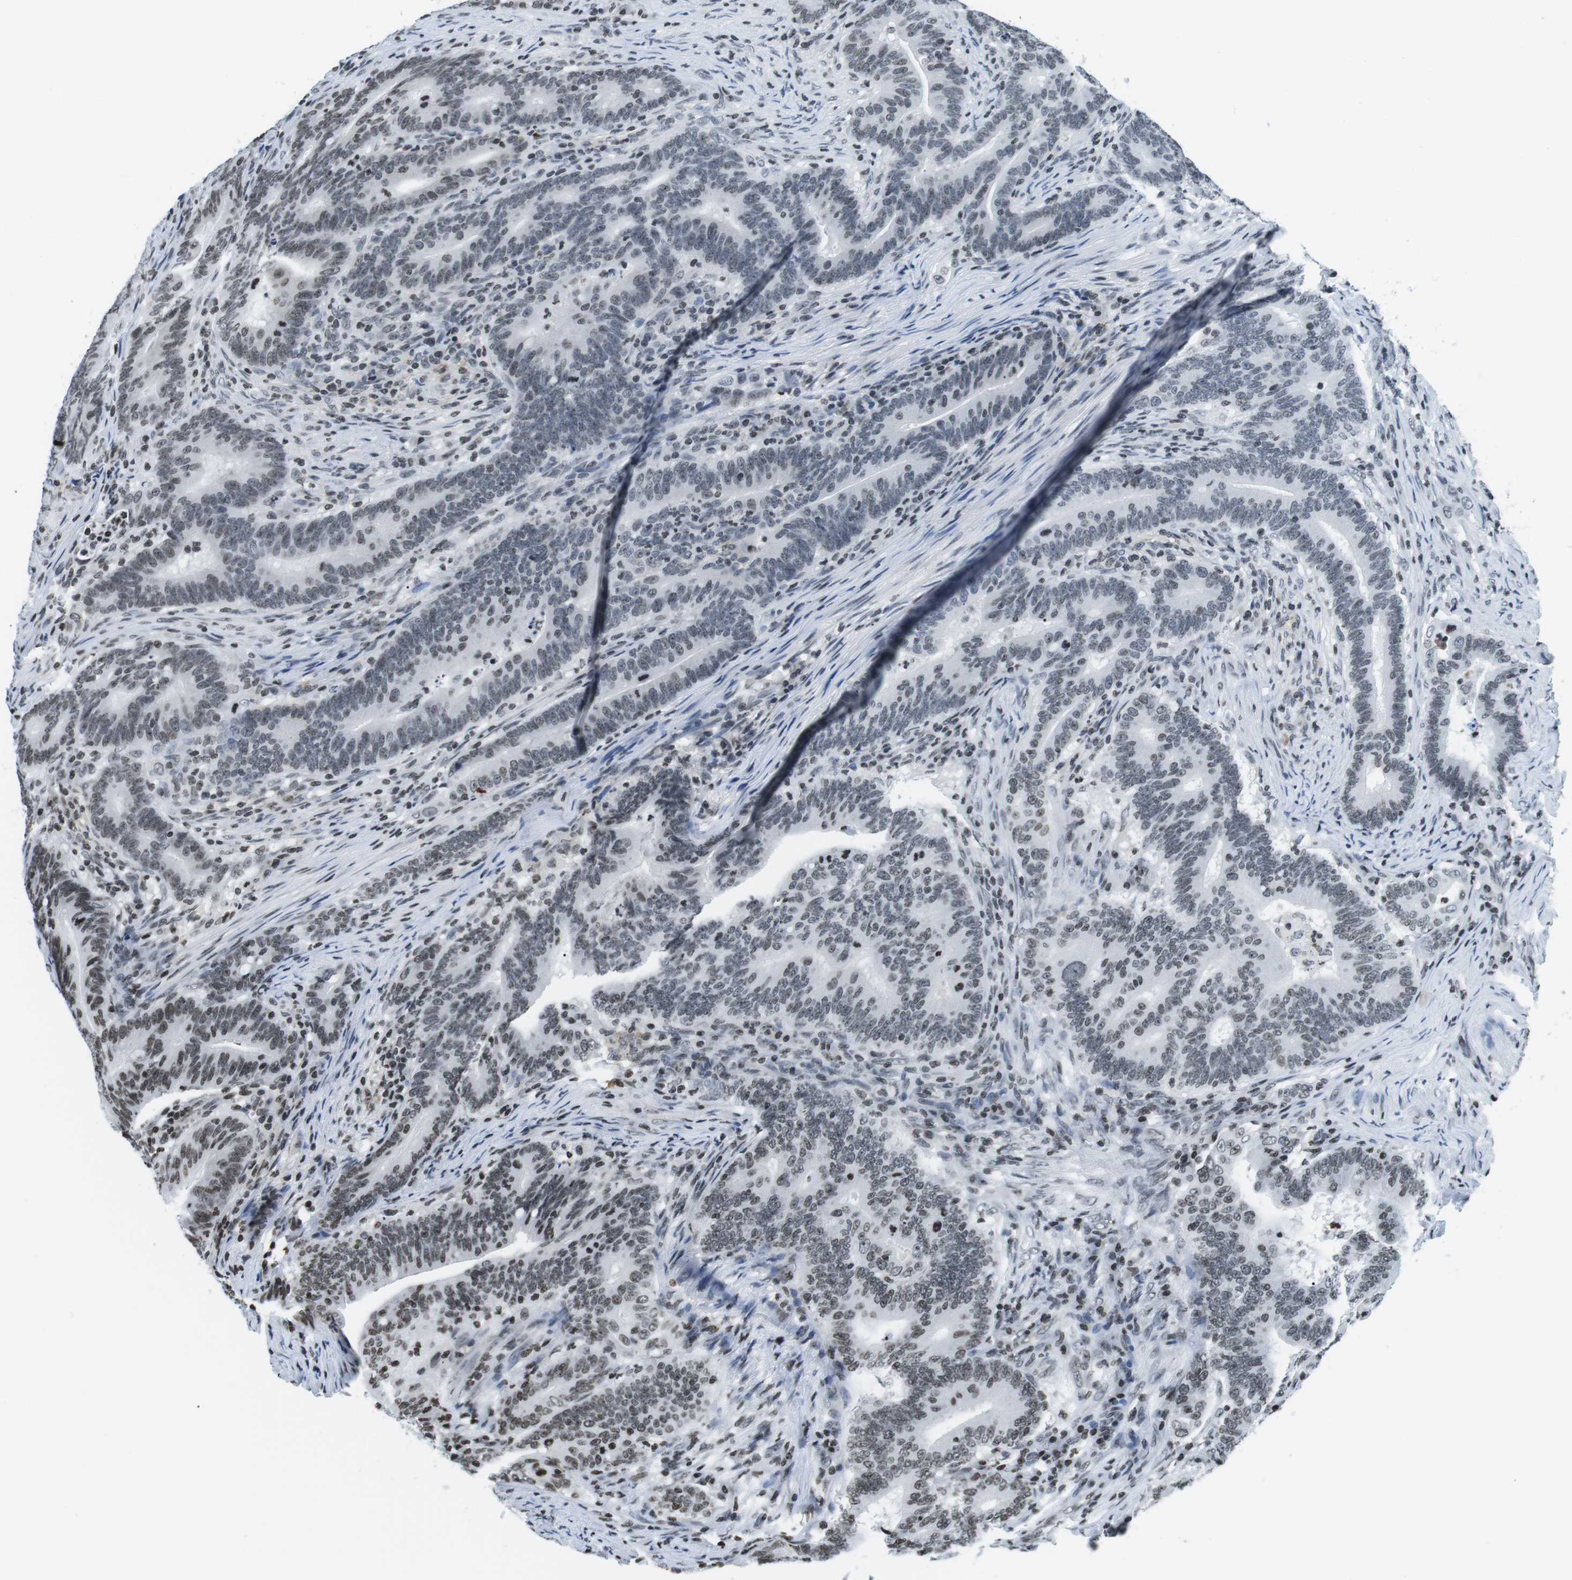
{"staining": {"intensity": "weak", "quantity": "<25%", "location": "nuclear"}, "tissue": "colorectal cancer", "cell_type": "Tumor cells", "image_type": "cancer", "snomed": [{"axis": "morphology", "description": "Normal tissue, NOS"}, {"axis": "morphology", "description": "Adenocarcinoma, NOS"}, {"axis": "topography", "description": "Colon"}], "caption": "Colorectal cancer was stained to show a protein in brown. There is no significant positivity in tumor cells. (DAB IHC visualized using brightfield microscopy, high magnification).", "gene": "E2F2", "patient": {"sex": "female", "age": 66}}